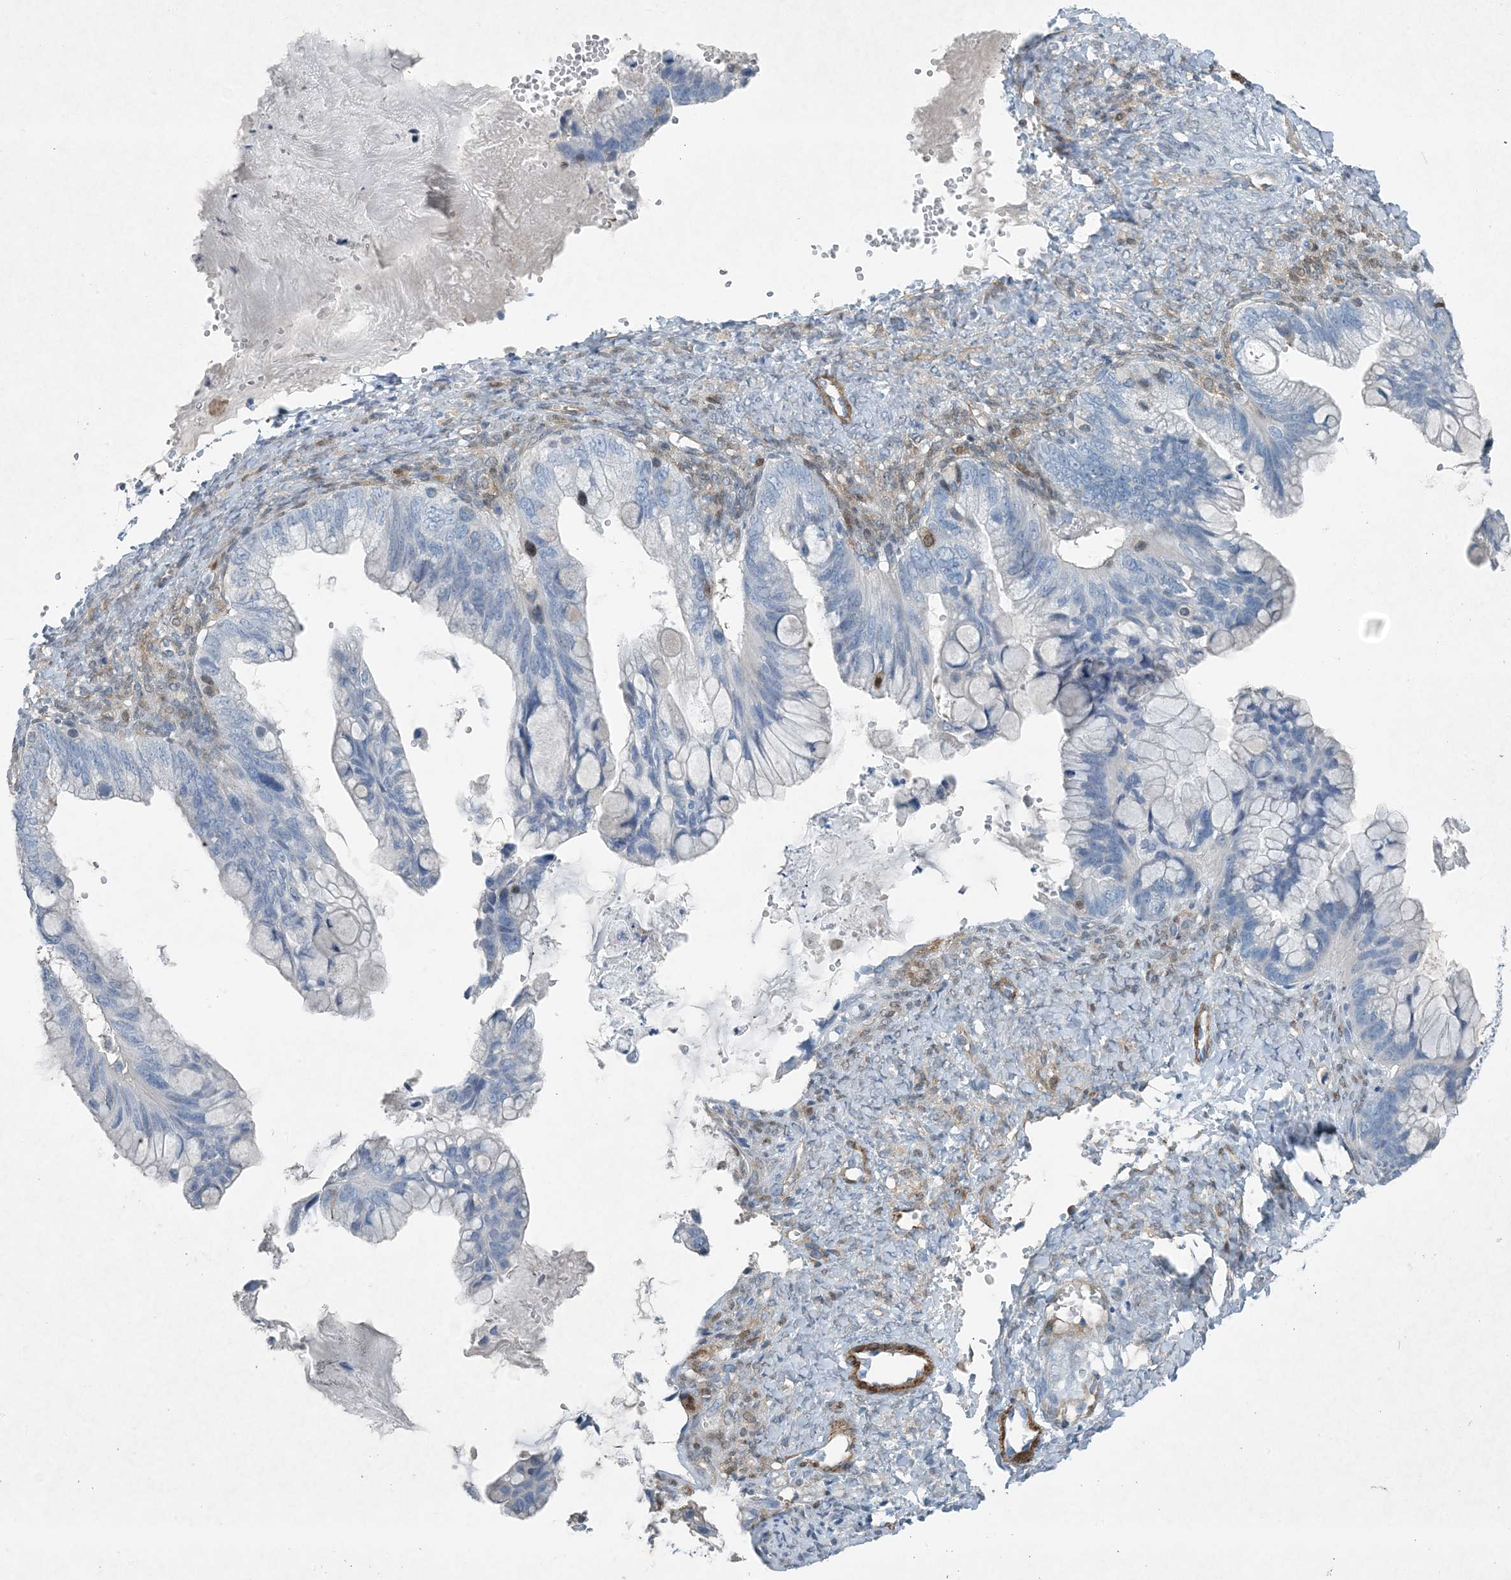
{"staining": {"intensity": "negative", "quantity": "none", "location": "none"}, "tissue": "ovarian cancer", "cell_type": "Tumor cells", "image_type": "cancer", "snomed": [{"axis": "morphology", "description": "Cystadenocarcinoma, mucinous, NOS"}, {"axis": "topography", "description": "Ovary"}], "caption": "High power microscopy photomicrograph of an immunohistochemistry micrograph of ovarian cancer, revealing no significant positivity in tumor cells. (DAB (3,3'-diaminobenzidine) immunohistochemistry with hematoxylin counter stain).", "gene": "PGM5", "patient": {"sex": "female", "age": 36}}